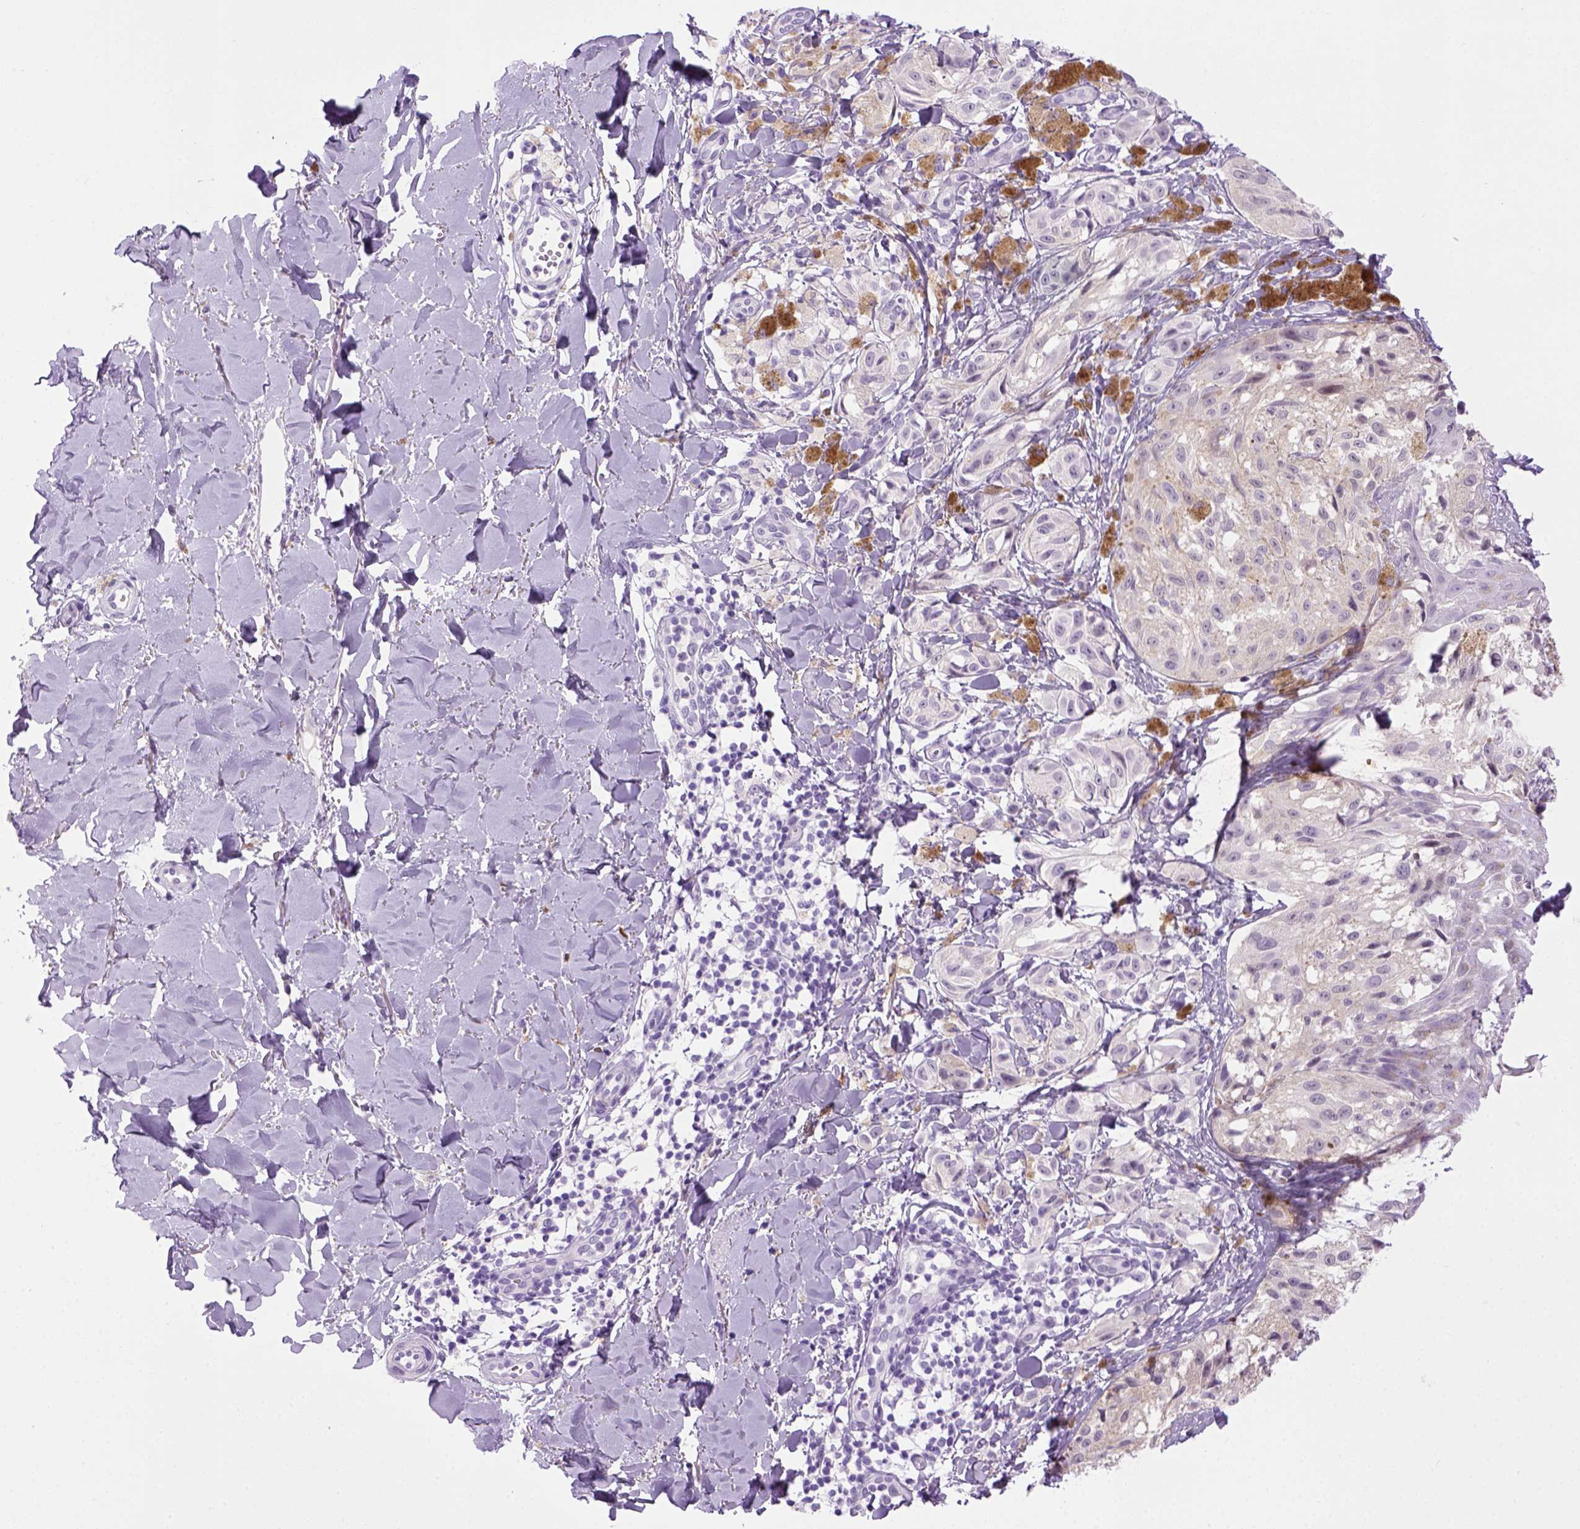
{"staining": {"intensity": "negative", "quantity": "none", "location": "none"}, "tissue": "melanoma", "cell_type": "Tumor cells", "image_type": "cancer", "snomed": [{"axis": "morphology", "description": "Malignant melanoma, NOS"}, {"axis": "topography", "description": "Skin"}], "caption": "This is an IHC micrograph of human melanoma. There is no staining in tumor cells.", "gene": "SGCG", "patient": {"sex": "male", "age": 36}}